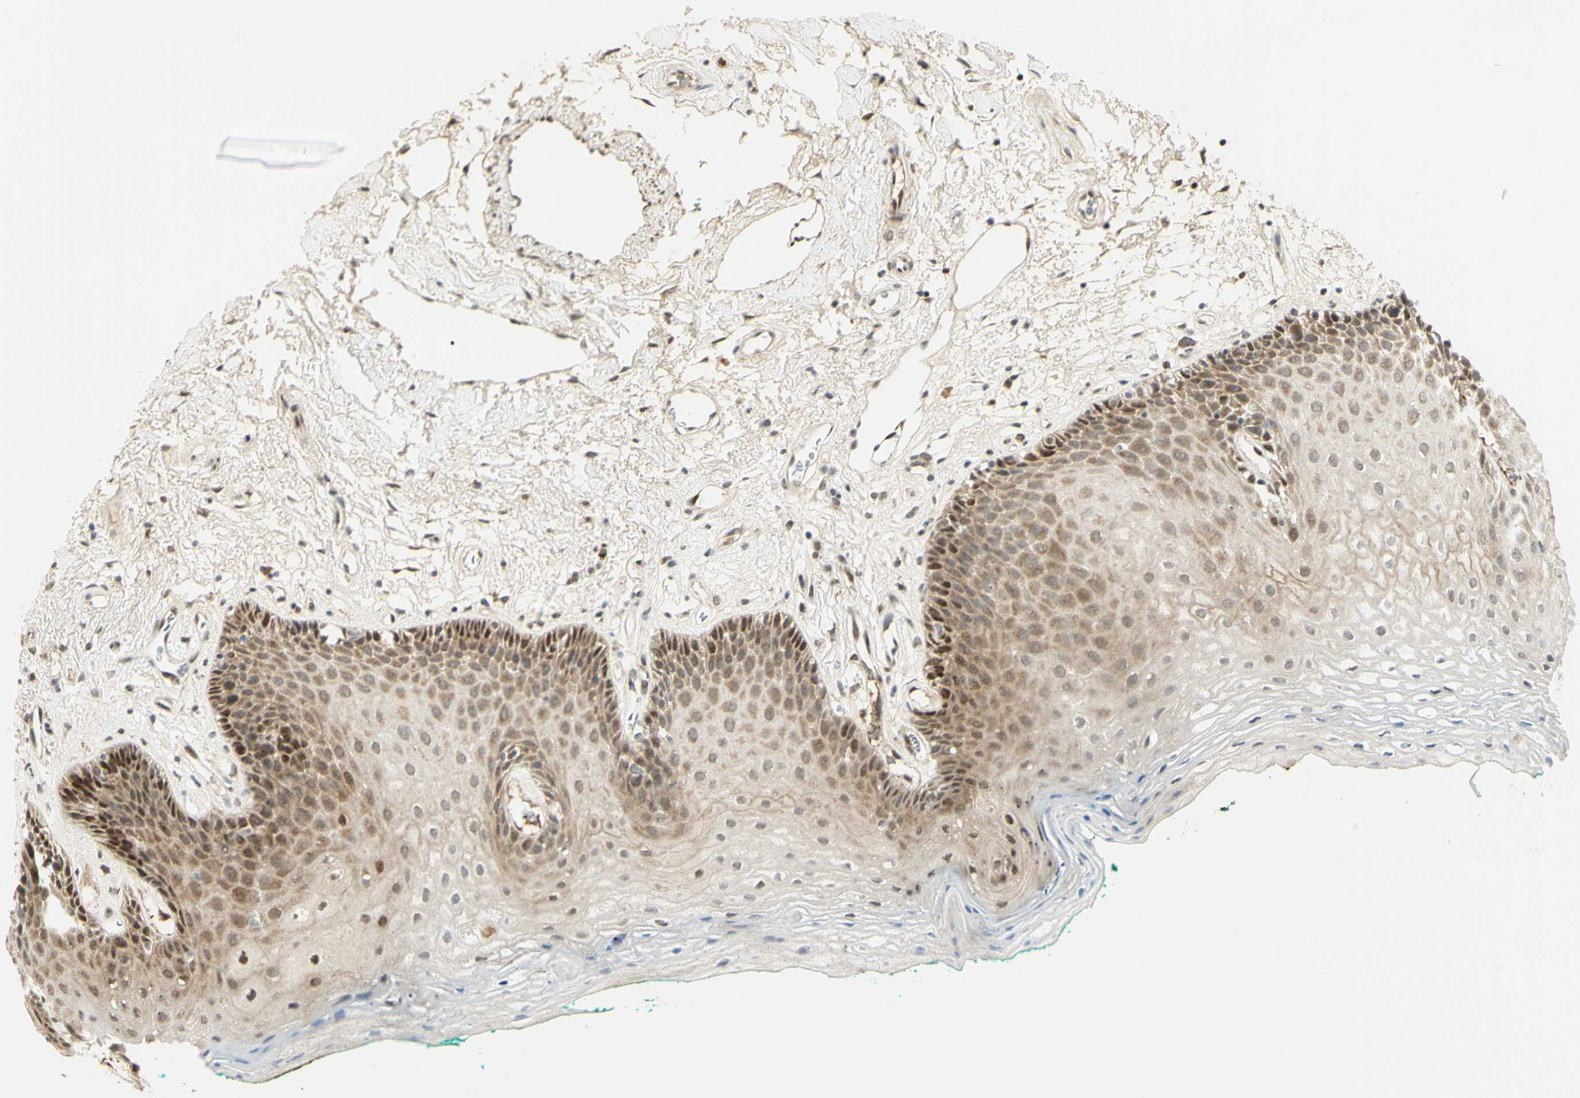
{"staining": {"intensity": "moderate", "quantity": "25%-75%", "location": "cytoplasmic/membranous,nuclear"}, "tissue": "oral mucosa", "cell_type": "Squamous epithelial cells", "image_type": "normal", "snomed": [{"axis": "morphology", "description": "Normal tissue, NOS"}, {"axis": "topography", "description": "Skeletal muscle"}, {"axis": "topography", "description": "Oral tissue"}, {"axis": "topography", "description": "Peripheral nerve tissue"}], "caption": "A histopathology image showing moderate cytoplasmic/membranous,nuclear positivity in approximately 25%-75% of squamous epithelial cells in unremarkable oral mucosa, as visualized by brown immunohistochemical staining.", "gene": "DDX1", "patient": {"sex": "female", "age": 84}}